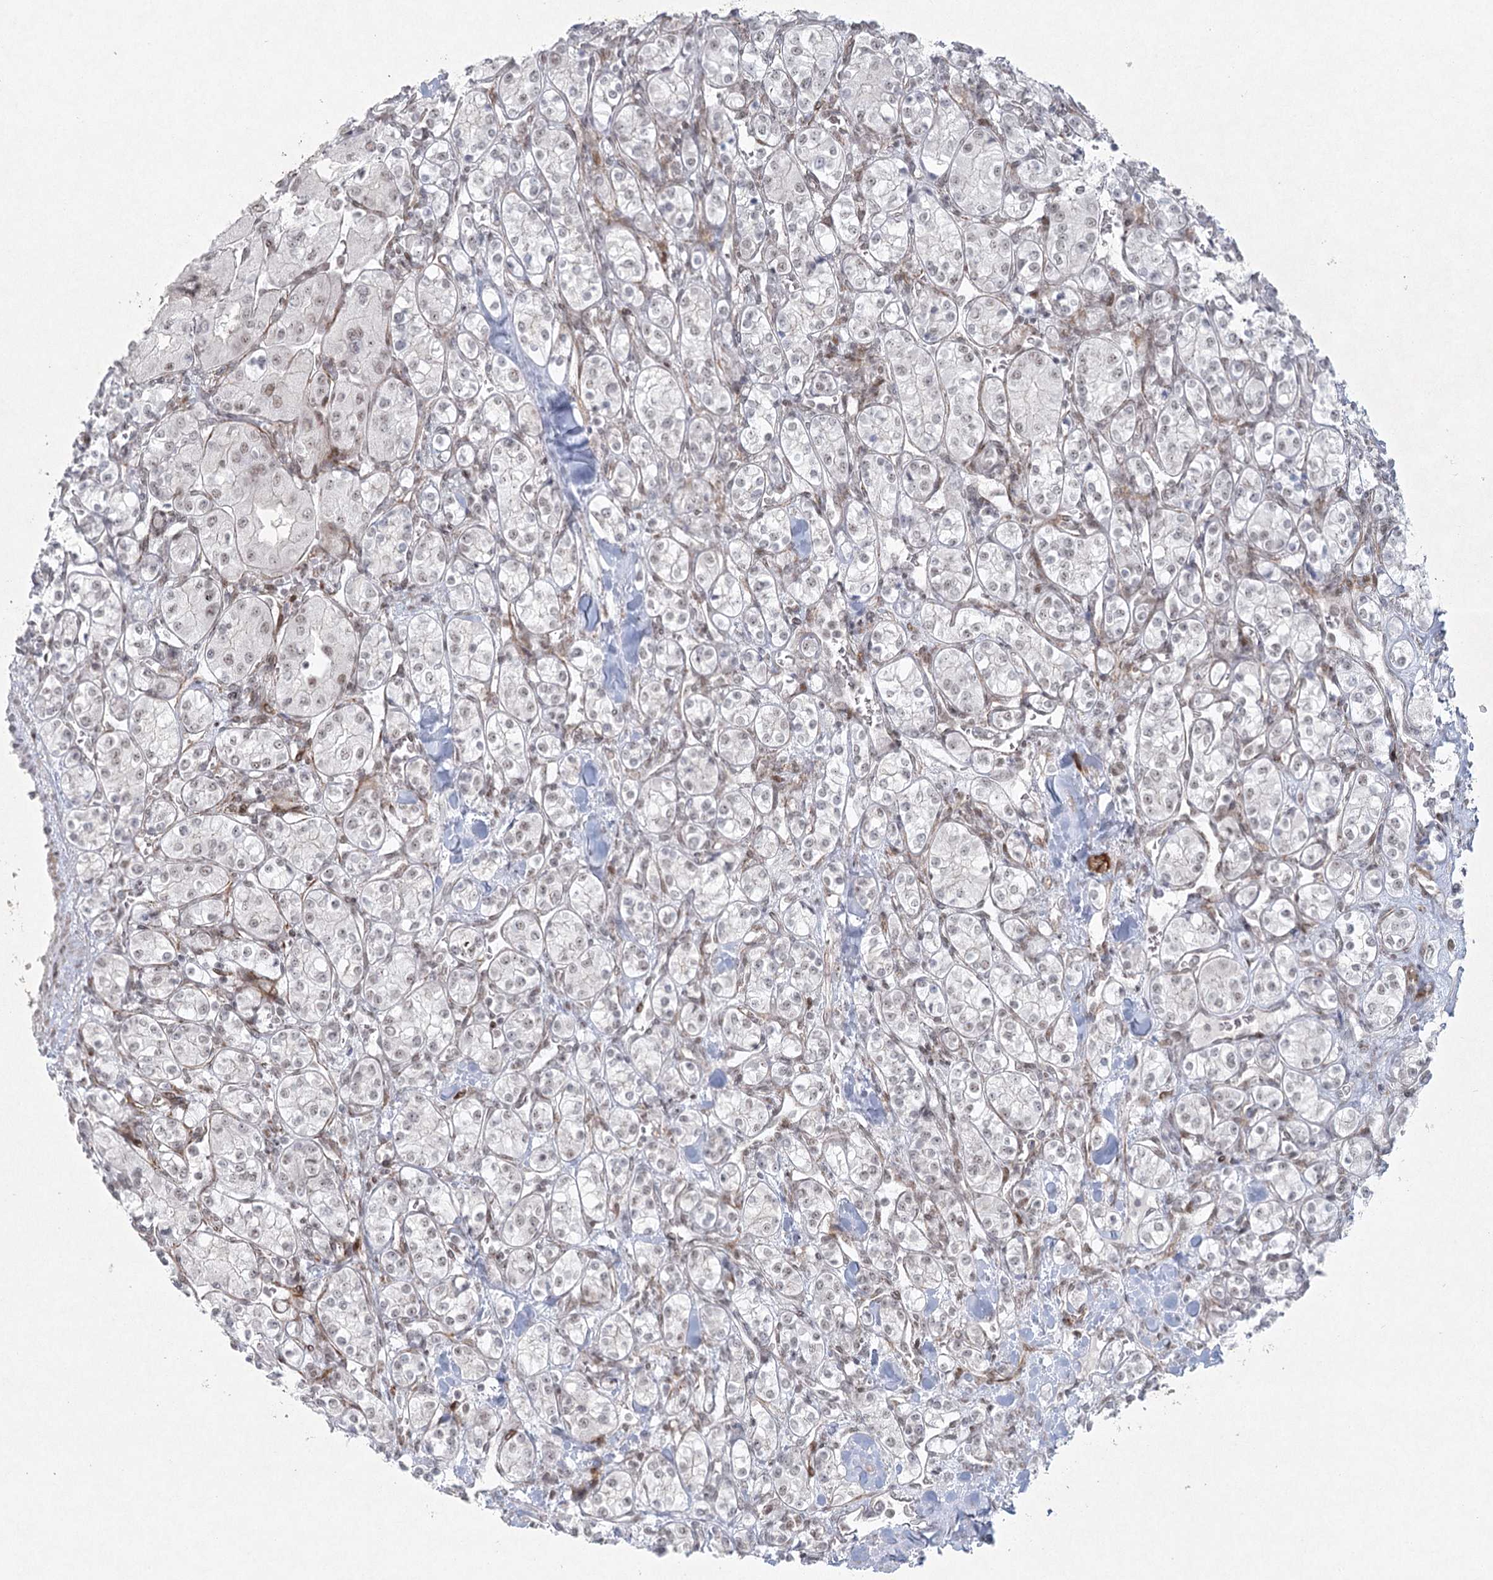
{"staining": {"intensity": "weak", "quantity": "25%-75%", "location": "nuclear"}, "tissue": "renal cancer", "cell_type": "Tumor cells", "image_type": "cancer", "snomed": [{"axis": "morphology", "description": "Adenocarcinoma, NOS"}, {"axis": "topography", "description": "Kidney"}], "caption": "Tumor cells reveal low levels of weak nuclear staining in about 25%-75% of cells in renal cancer (adenocarcinoma).", "gene": "U2SURP", "patient": {"sex": "male", "age": 77}}